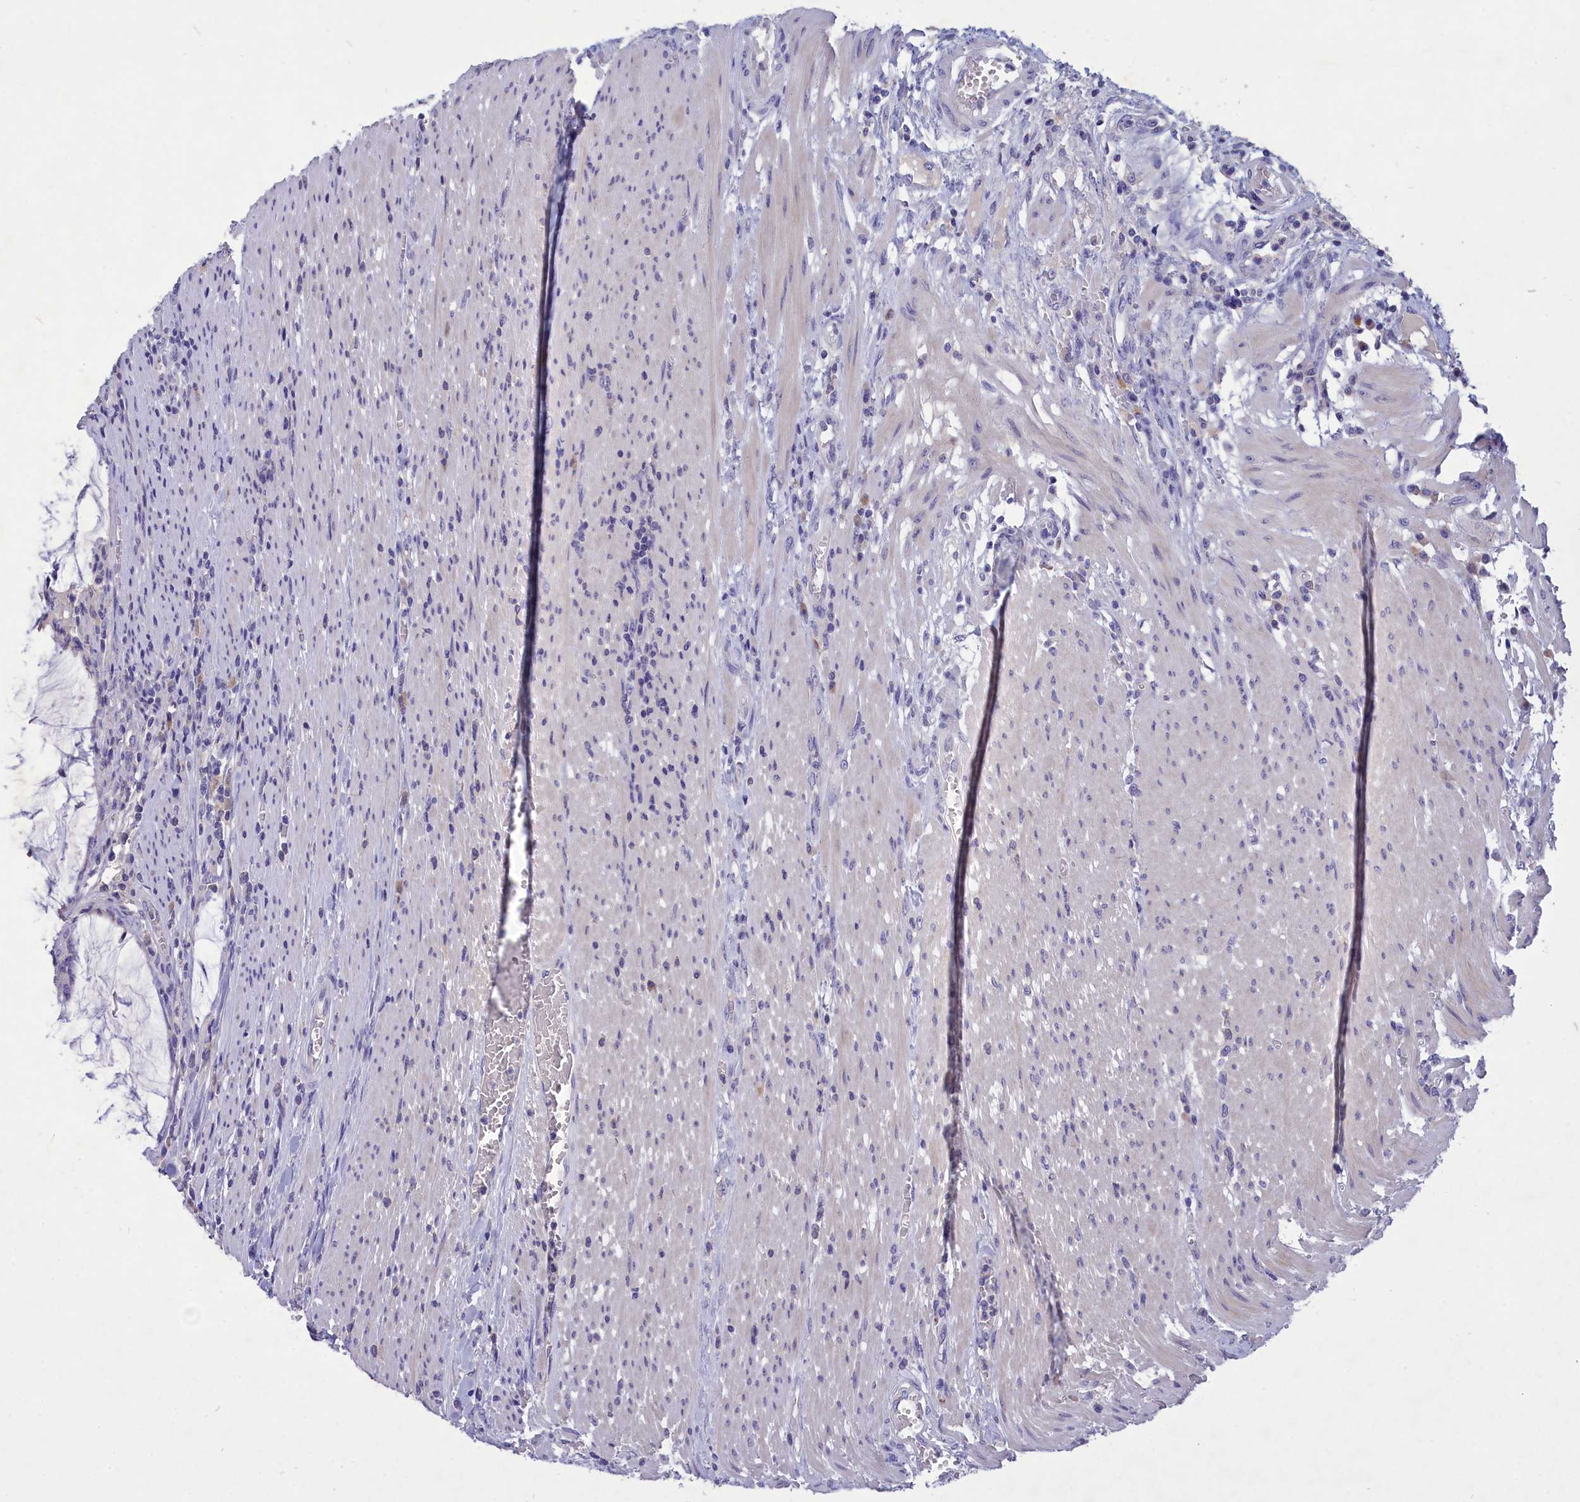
{"staining": {"intensity": "negative", "quantity": "none", "location": "none"}, "tissue": "colorectal cancer", "cell_type": "Tumor cells", "image_type": "cancer", "snomed": [{"axis": "morphology", "description": "Adenocarcinoma, NOS"}, {"axis": "topography", "description": "Rectum"}], "caption": "A histopathology image of adenocarcinoma (colorectal) stained for a protein demonstrates no brown staining in tumor cells. (Brightfield microscopy of DAB immunohistochemistry (IHC) at high magnification).", "gene": "DEFB119", "patient": {"sex": "female", "age": 77}}